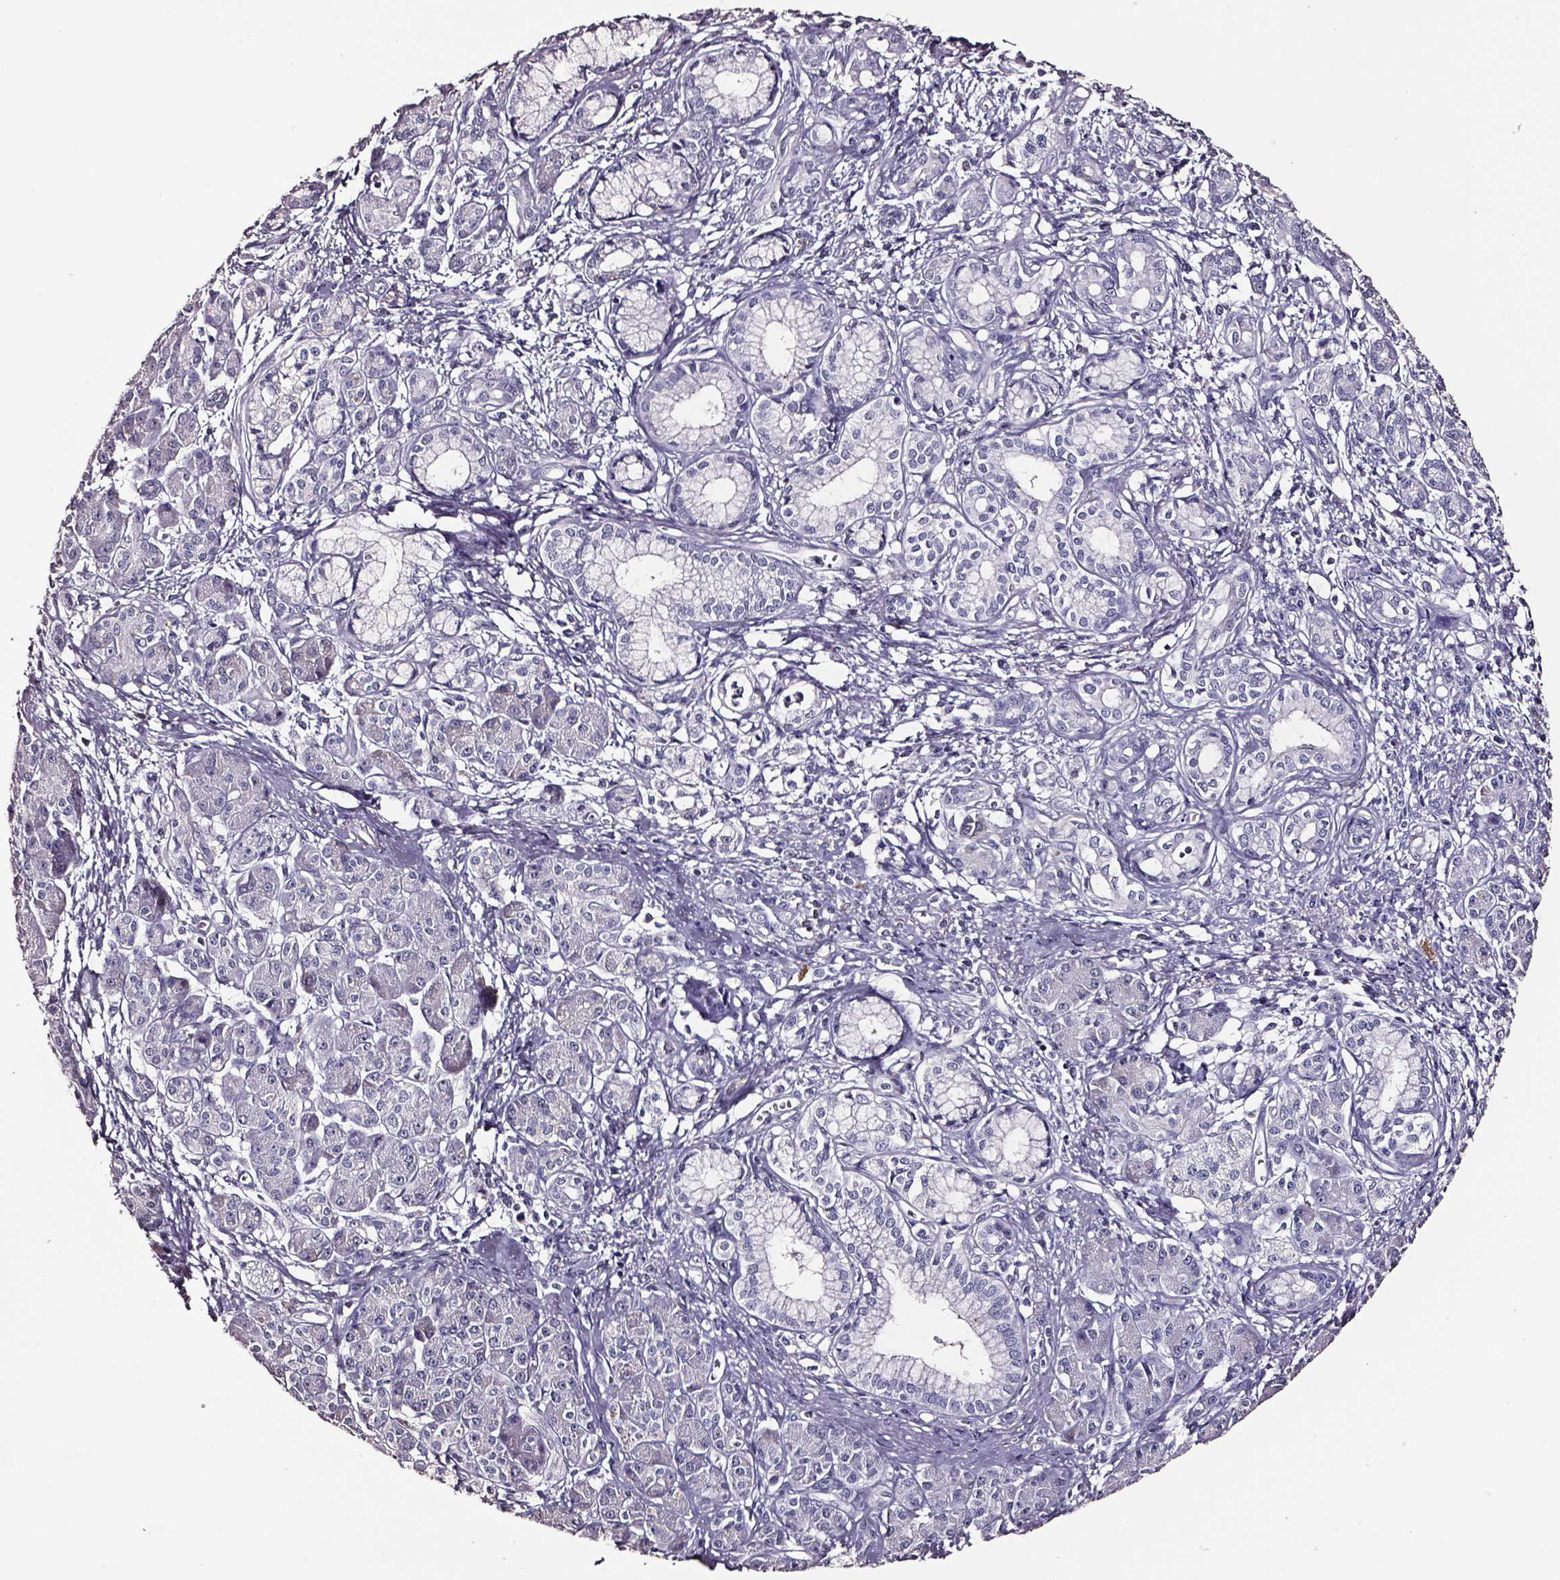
{"staining": {"intensity": "negative", "quantity": "none", "location": "none"}, "tissue": "pancreatic cancer", "cell_type": "Tumor cells", "image_type": "cancer", "snomed": [{"axis": "morphology", "description": "Adenocarcinoma, NOS"}, {"axis": "topography", "description": "Pancreas"}], "caption": "A micrograph of human adenocarcinoma (pancreatic) is negative for staining in tumor cells.", "gene": "SMIM17", "patient": {"sex": "male", "age": 70}}